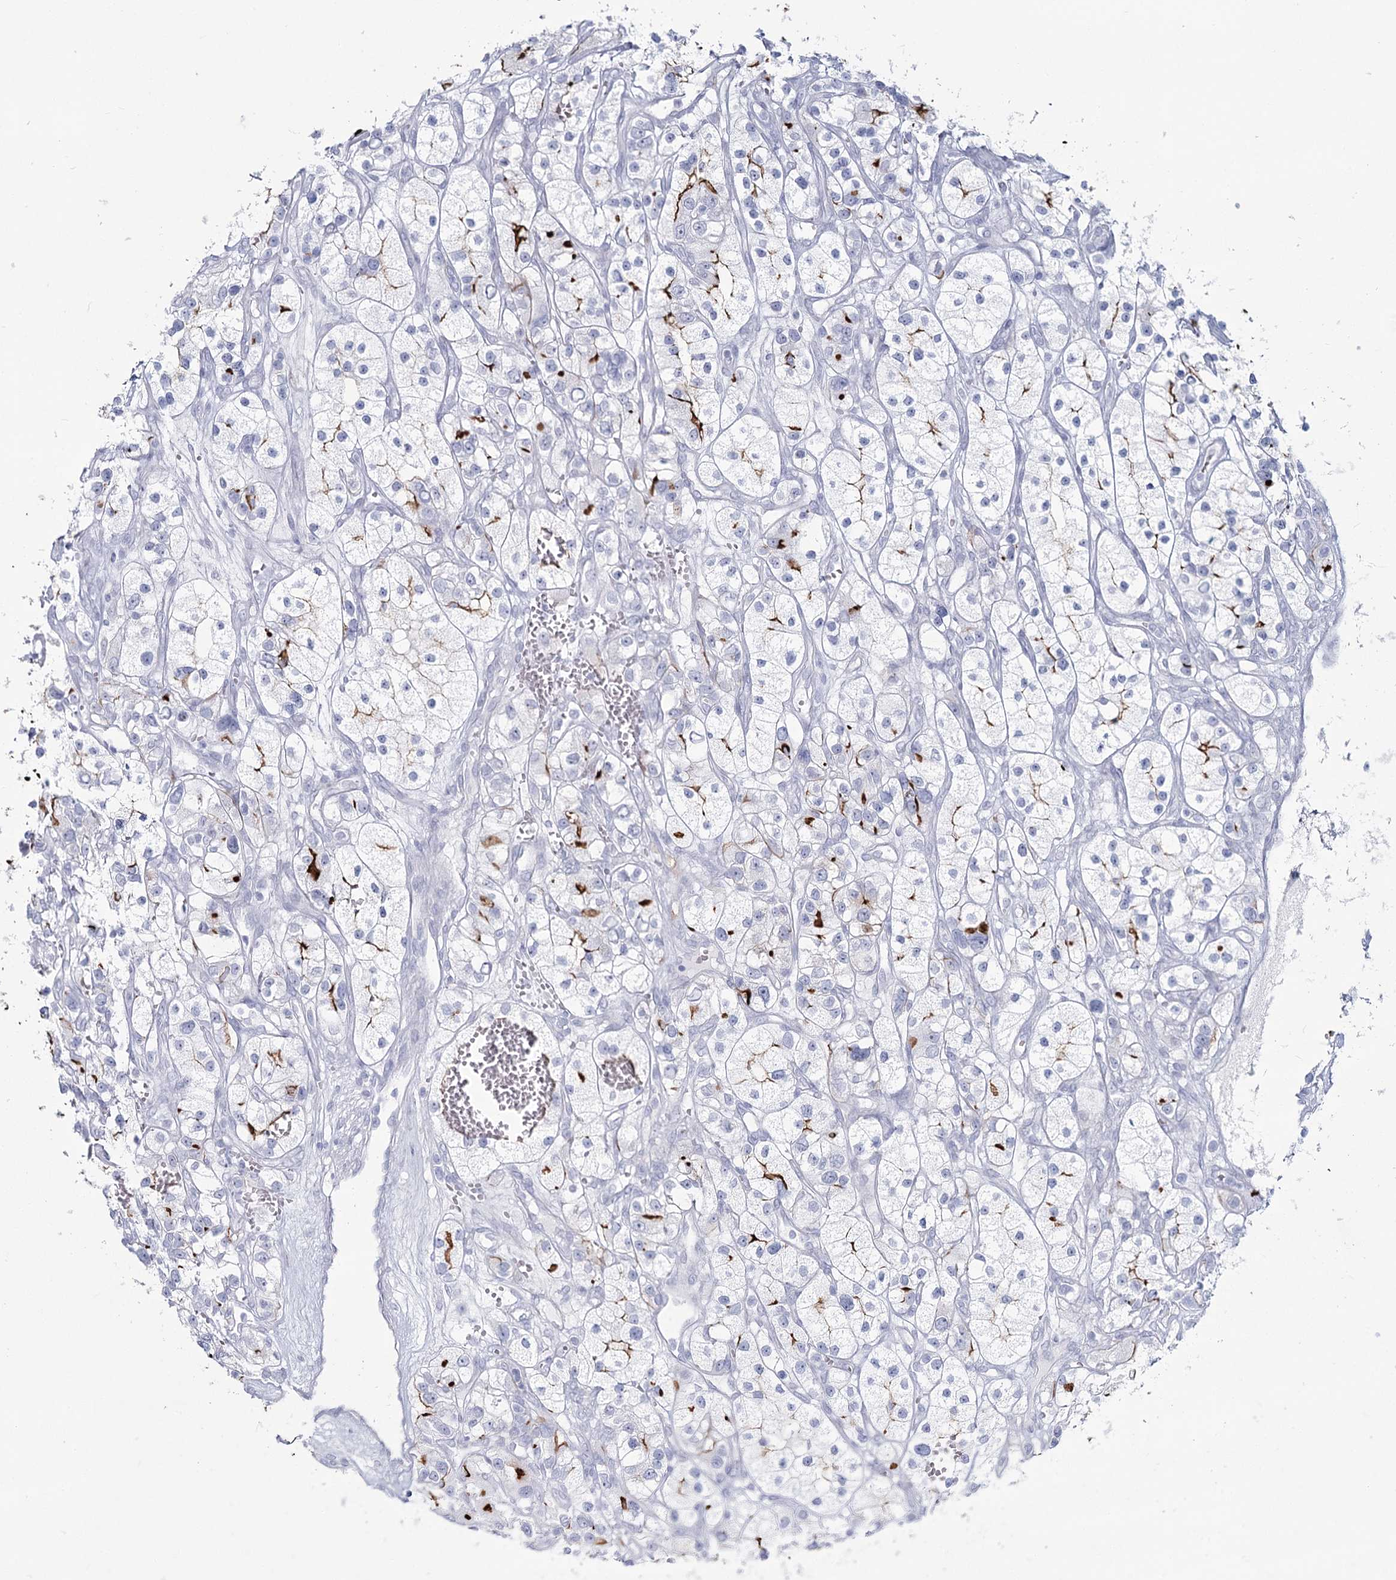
{"staining": {"intensity": "strong", "quantity": "<25%", "location": "cytoplasmic/membranous"}, "tissue": "renal cancer", "cell_type": "Tumor cells", "image_type": "cancer", "snomed": [{"axis": "morphology", "description": "Adenocarcinoma, NOS"}, {"axis": "topography", "description": "Kidney"}], "caption": "Immunohistochemistry of human adenocarcinoma (renal) shows medium levels of strong cytoplasmic/membranous staining in about <25% of tumor cells.", "gene": "SLC6A19", "patient": {"sex": "female", "age": 57}}